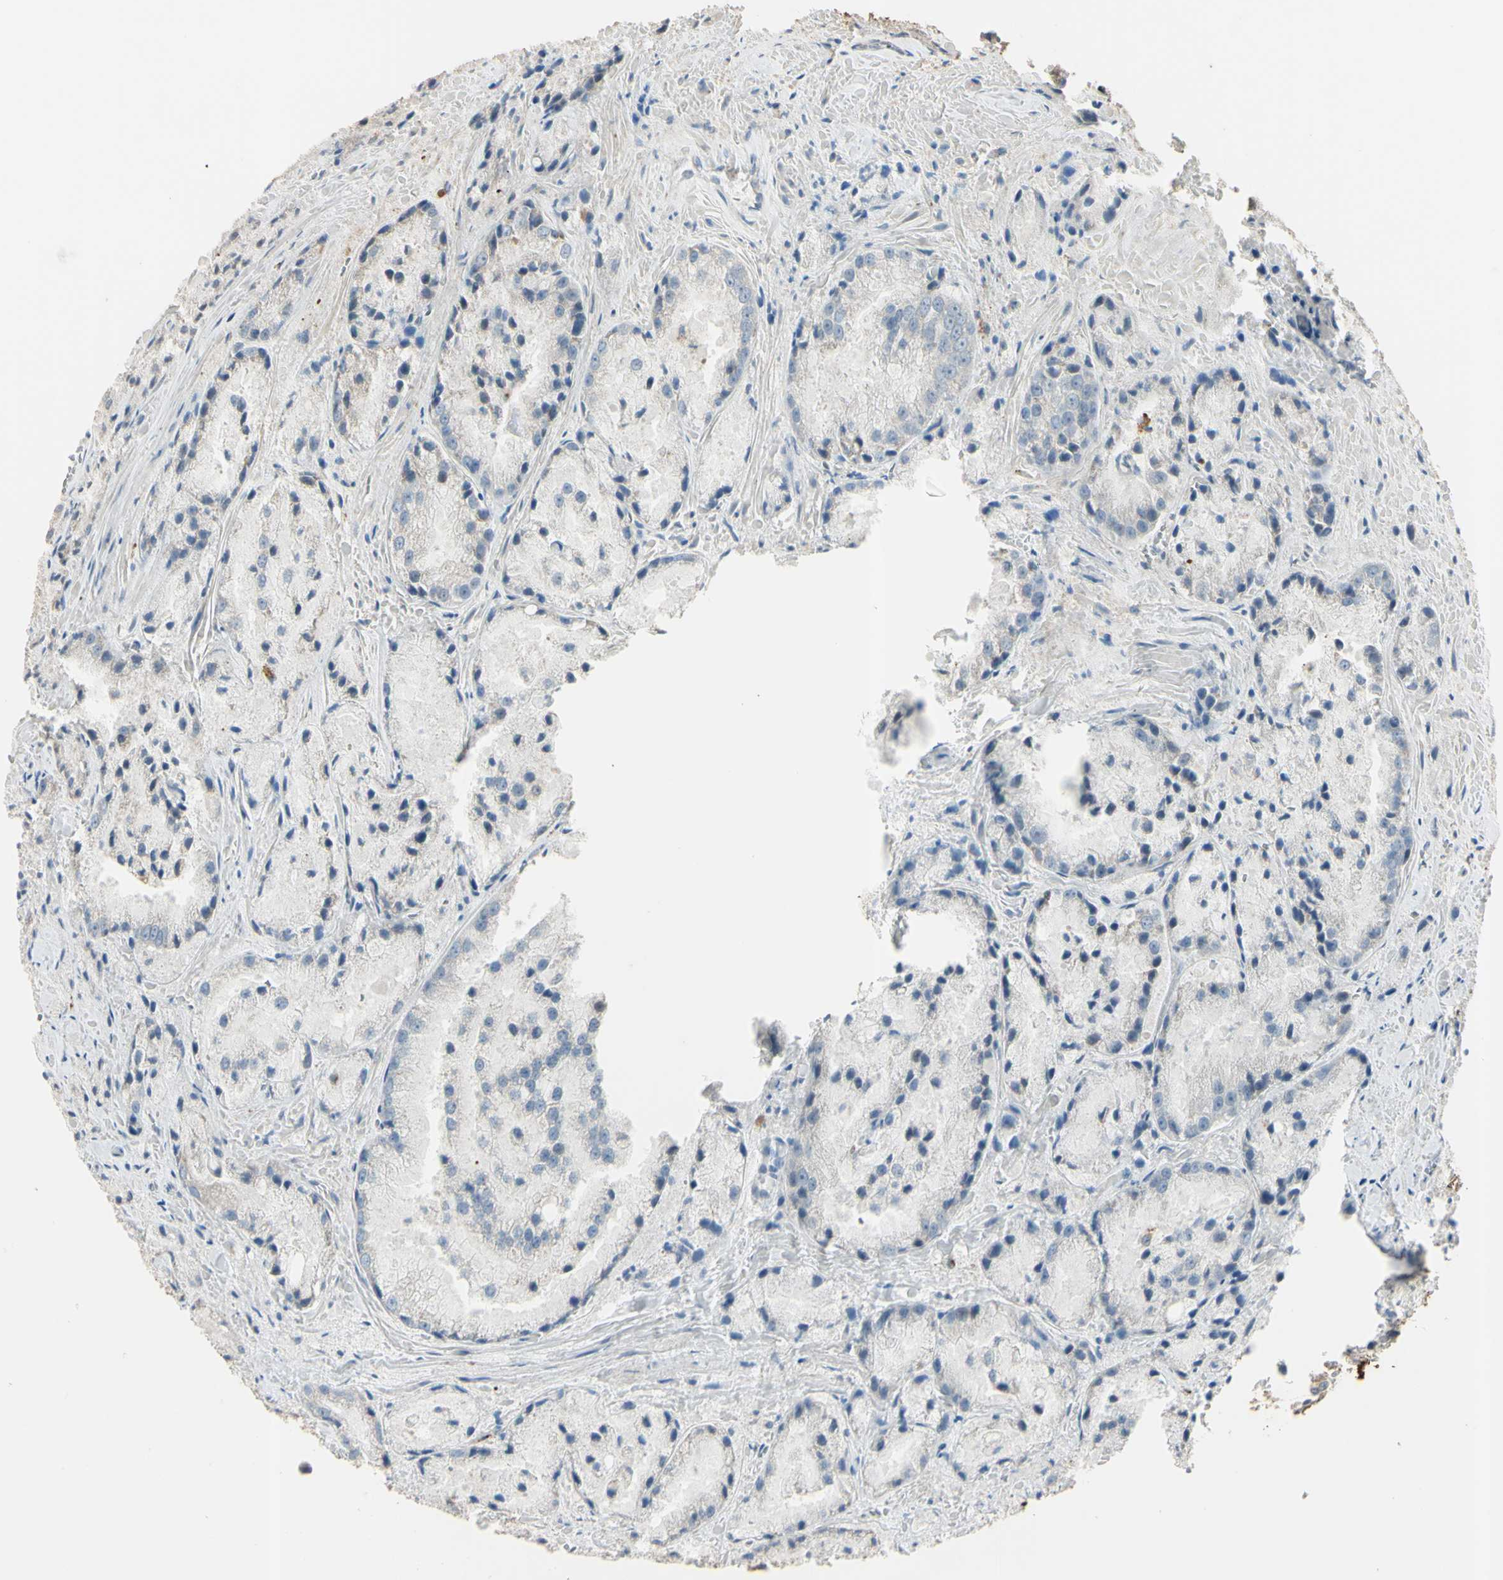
{"staining": {"intensity": "negative", "quantity": "none", "location": "none"}, "tissue": "prostate cancer", "cell_type": "Tumor cells", "image_type": "cancer", "snomed": [{"axis": "morphology", "description": "Adenocarcinoma, Low grade"}, {"axis": "topography", "description": "Prostate"}], "caption": "Immunohistochemistry photomicrograph of human prostate cancer (low-grade adenocarcinoma) stained for a protein (brown), which displays no expression in tumor cells.", "gene": "ANGPTL1", "patient": {"sex": "male", "age": 64}}